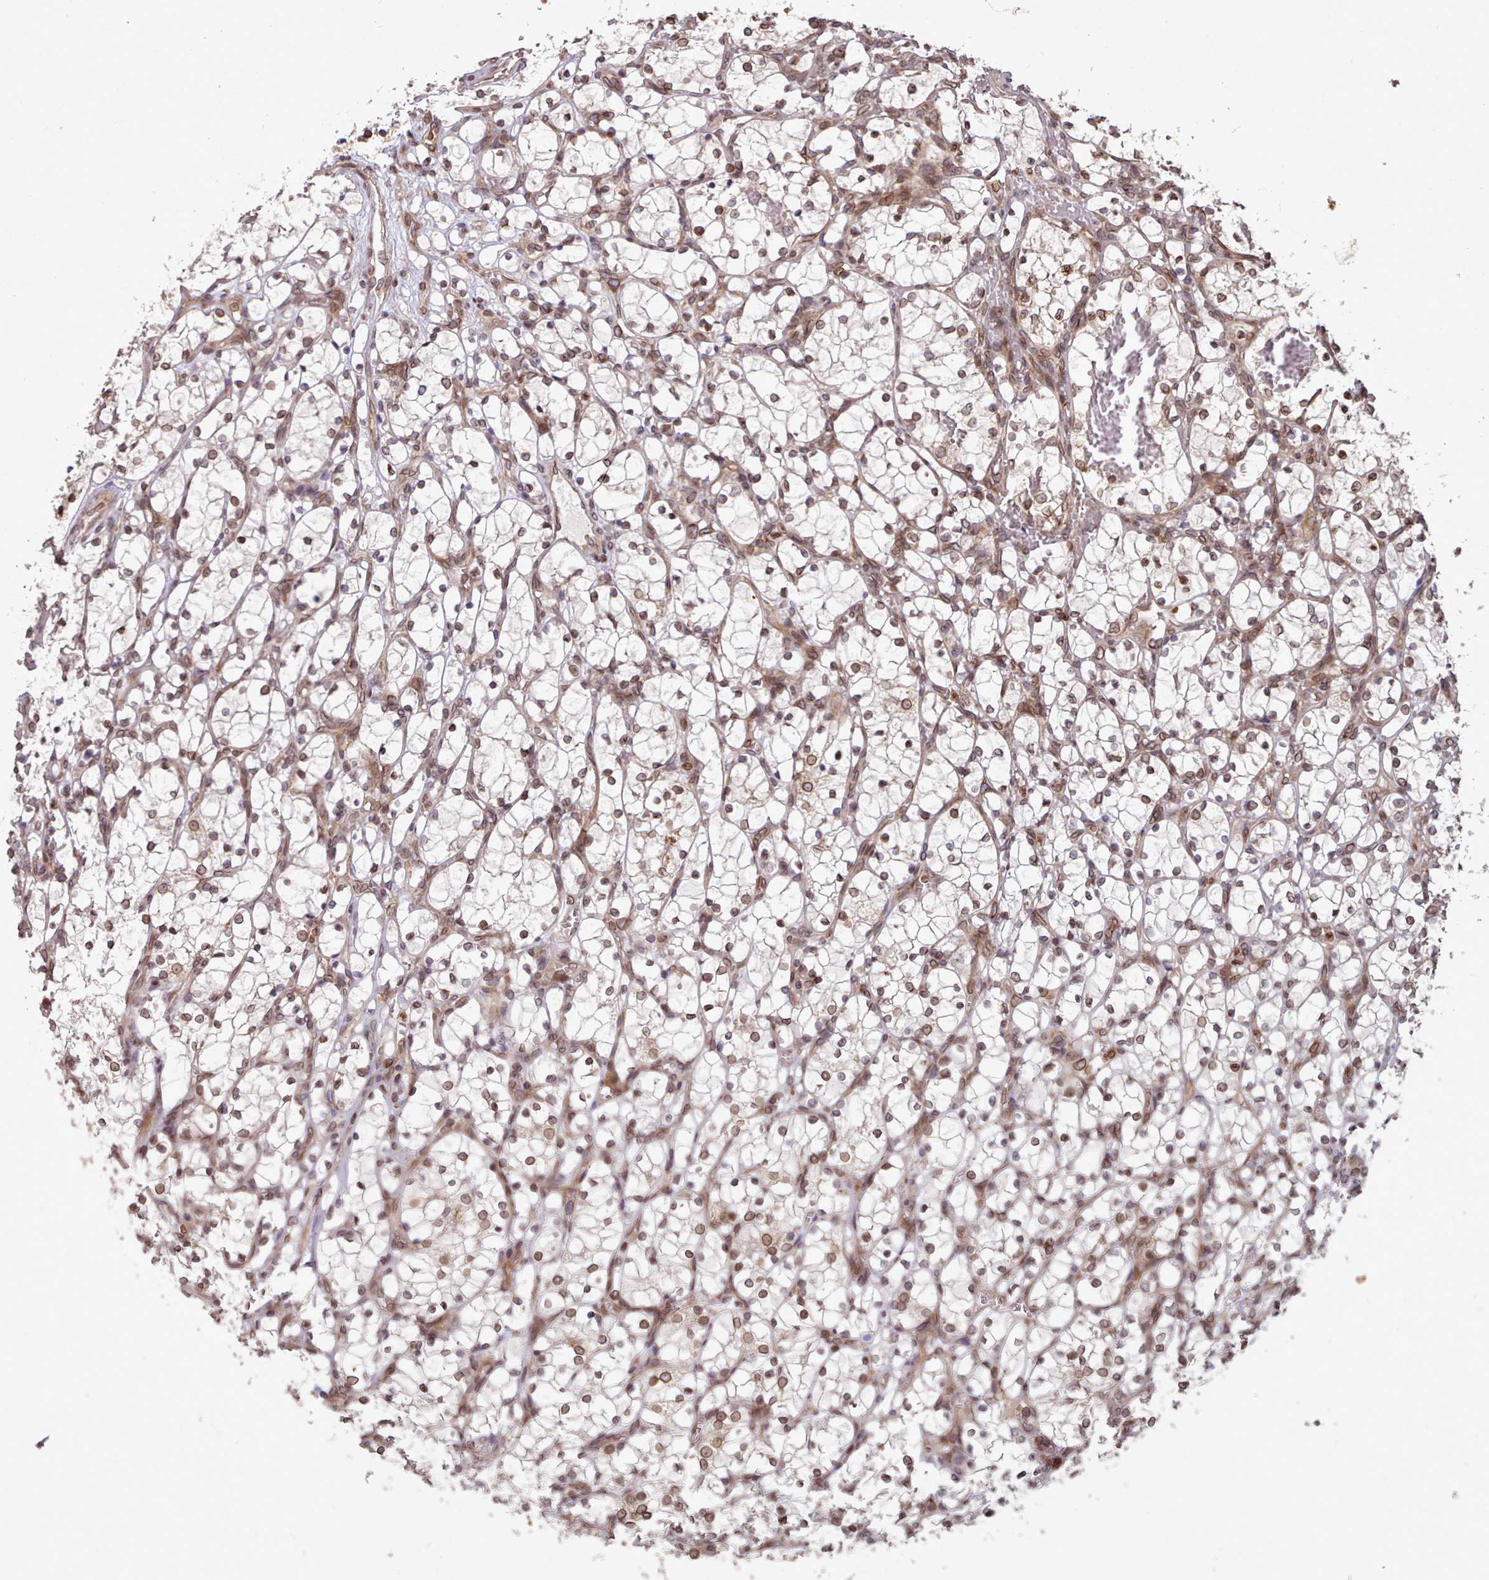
{"staining": {"intensity": "moderate", "quantity": ">75%", "location": "cytoplasmic/membranous,nuclear"}, "tissue": "renal cancer", "cell_type": "Tumor cells", "image_type": "cancer", "snomed": [{"axis": "morphology", "description": "Adenocarcinoma, NOS"}, {"axis": "topography", "description": "Kidney"}], "caption": "Moderate cytoplasmic/membranous and nuclear expression for a protein is identified in about >75% of tumor cells of adenocarcinoma (renal) using IHC.", "gene": "TOR1AIP1", "patient": {"sex": "female", "age": 69}}